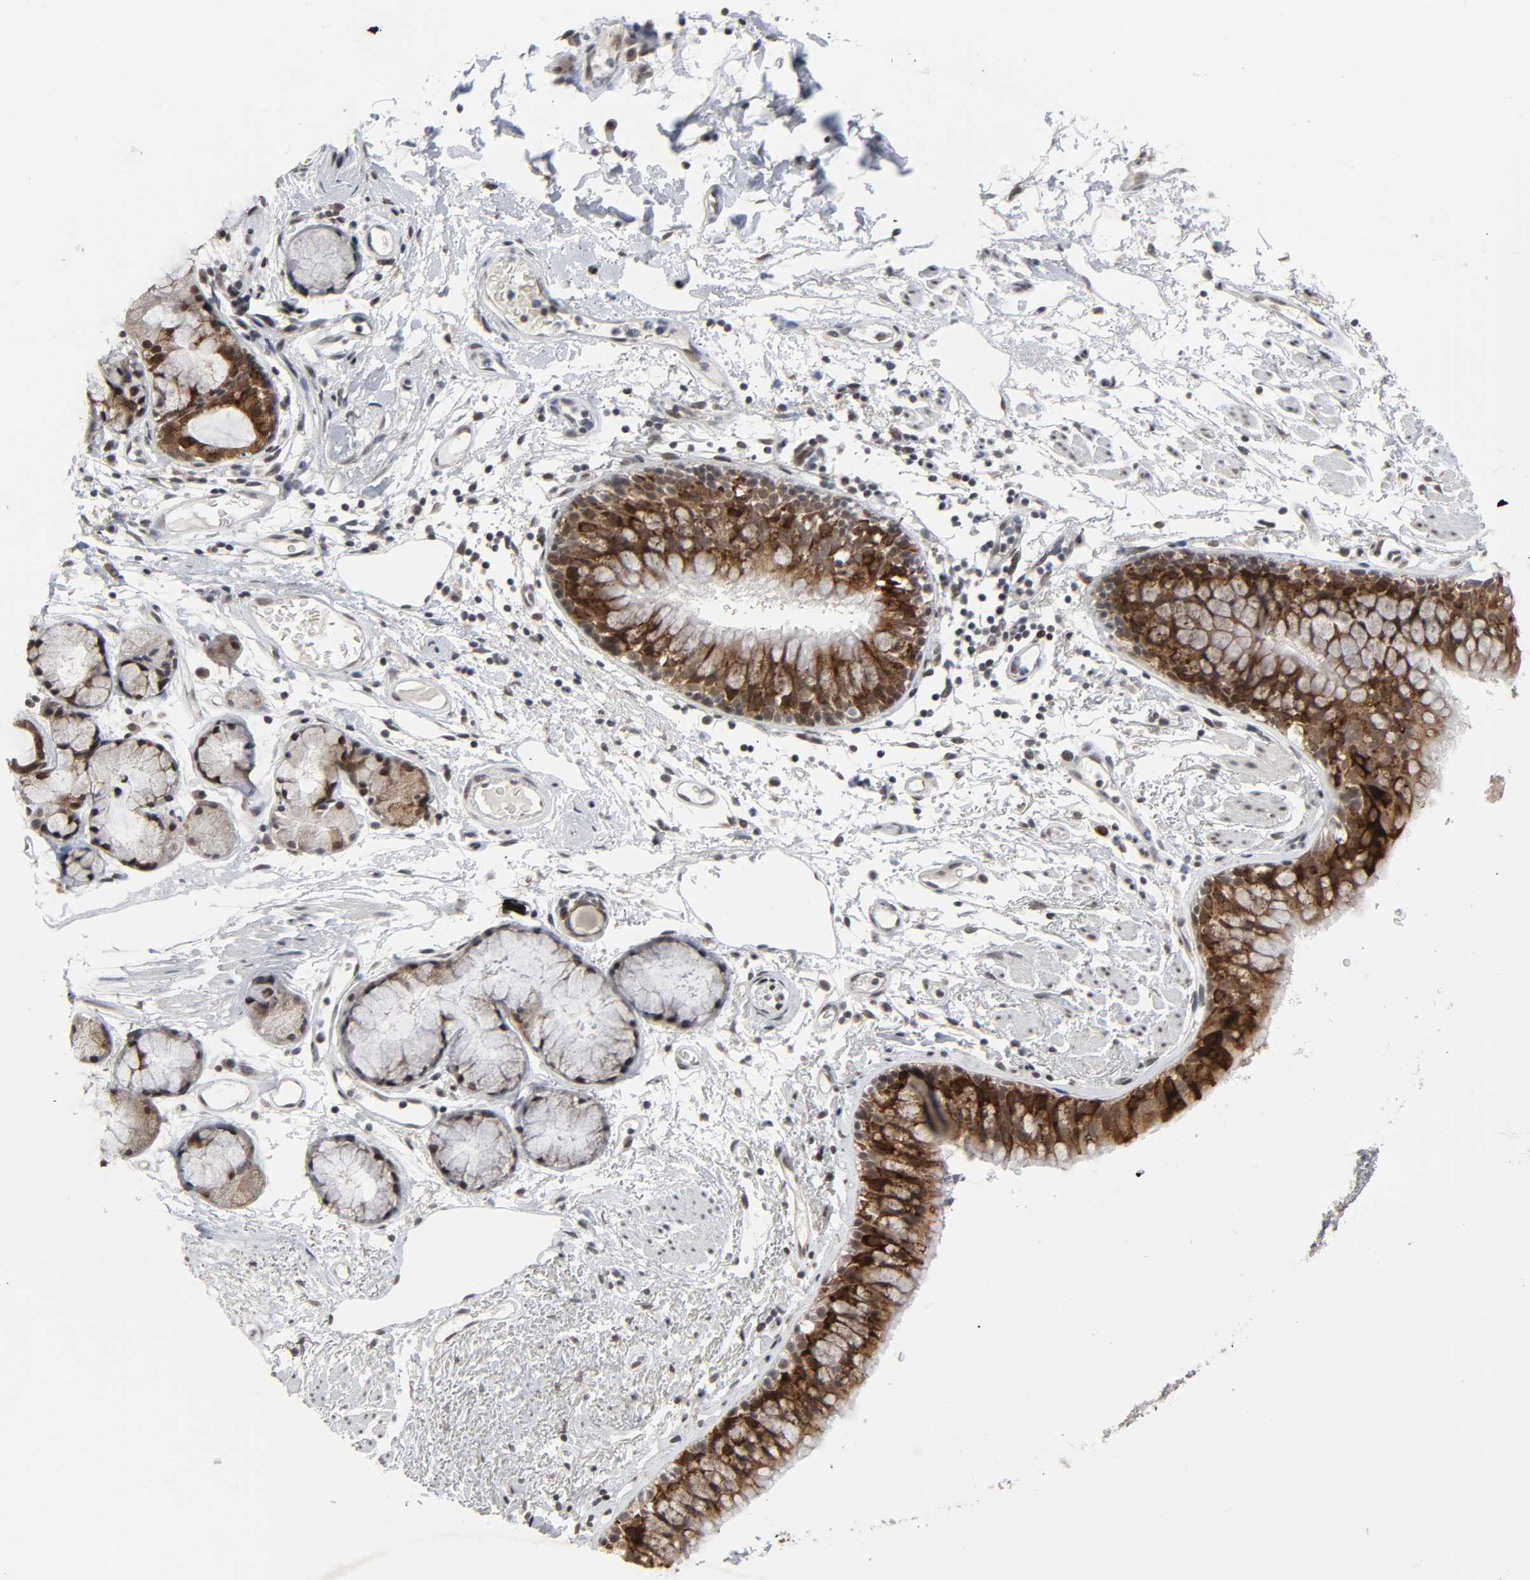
{"staining": {"intensity": "strong", "quantity": ">75%", "location": "cytoplasmic/membranous"}, "tissue": "bronchus", "cell_type": "Respiratory epithelial cells", "image_type": "normal", "snomed": [{"axis": "morphology", "description": "Normal tissue, NOS"}, {"axis": "topography", "description": "Bronchus"}], "caption": "Respiratory epithelial cells show high levels of strong cytoplasmic/membranous positivity in about >75% of cells in normal bronchus.", "gene": "MUC1", "patient": {"sex": "female", "age": 73}}